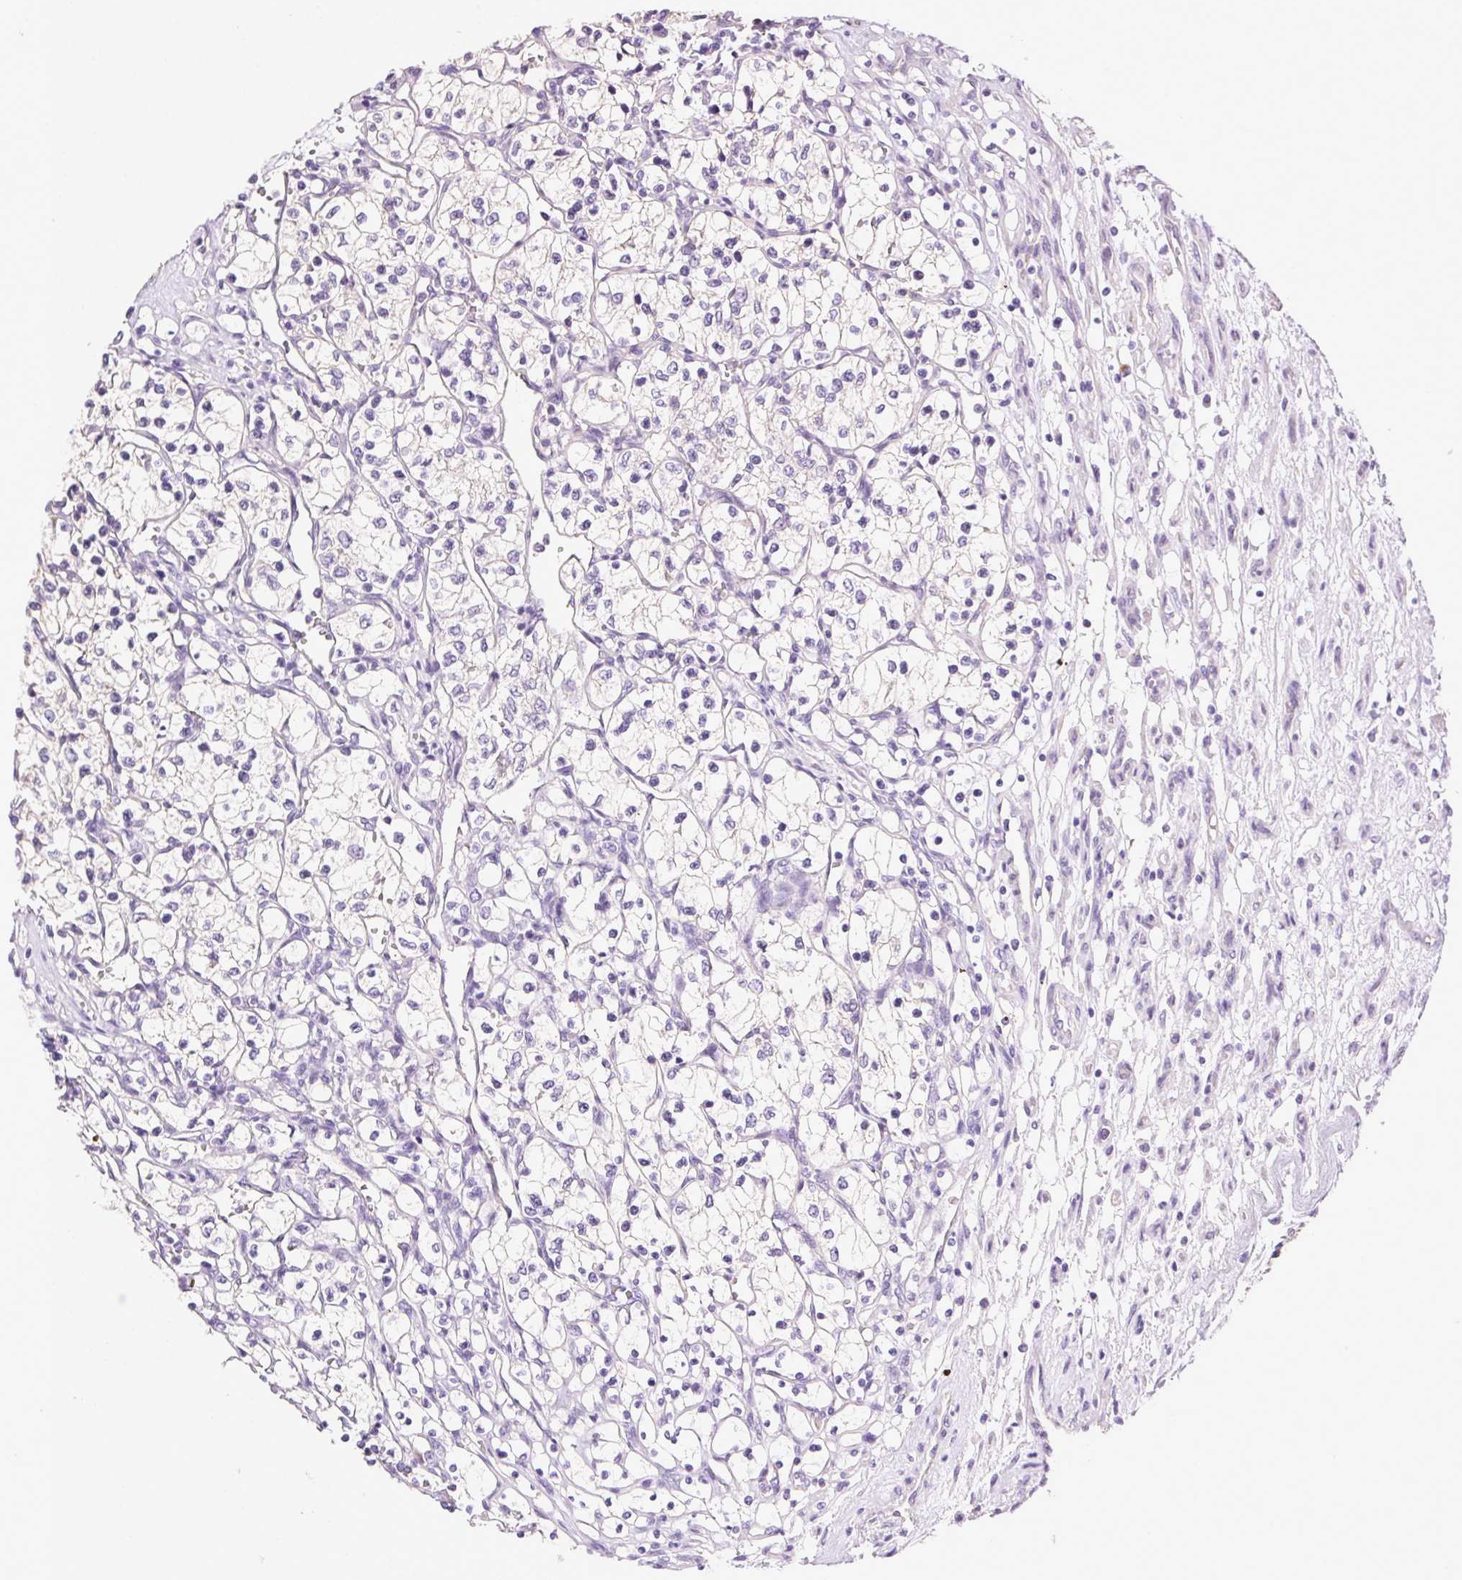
{"staining": {"intensity": "negative", "quantity": "none", "location": "none"}, "tissue": "renal cancer", "cell_type": "Tumor cells", "image_type": "cancer", "snomed": [{"axis": "morphology", "description": "Adenocarcinoma, NOS"}, {"axis": "topography", "description": "Kidney"}], "caption": "IHC micrograph of renal adenocarcinoma stained for a protein (brown), which reveals no staining in tumor cells.", "gene": "SYCE2", "patient": {"sex": "female", "age": 69}}